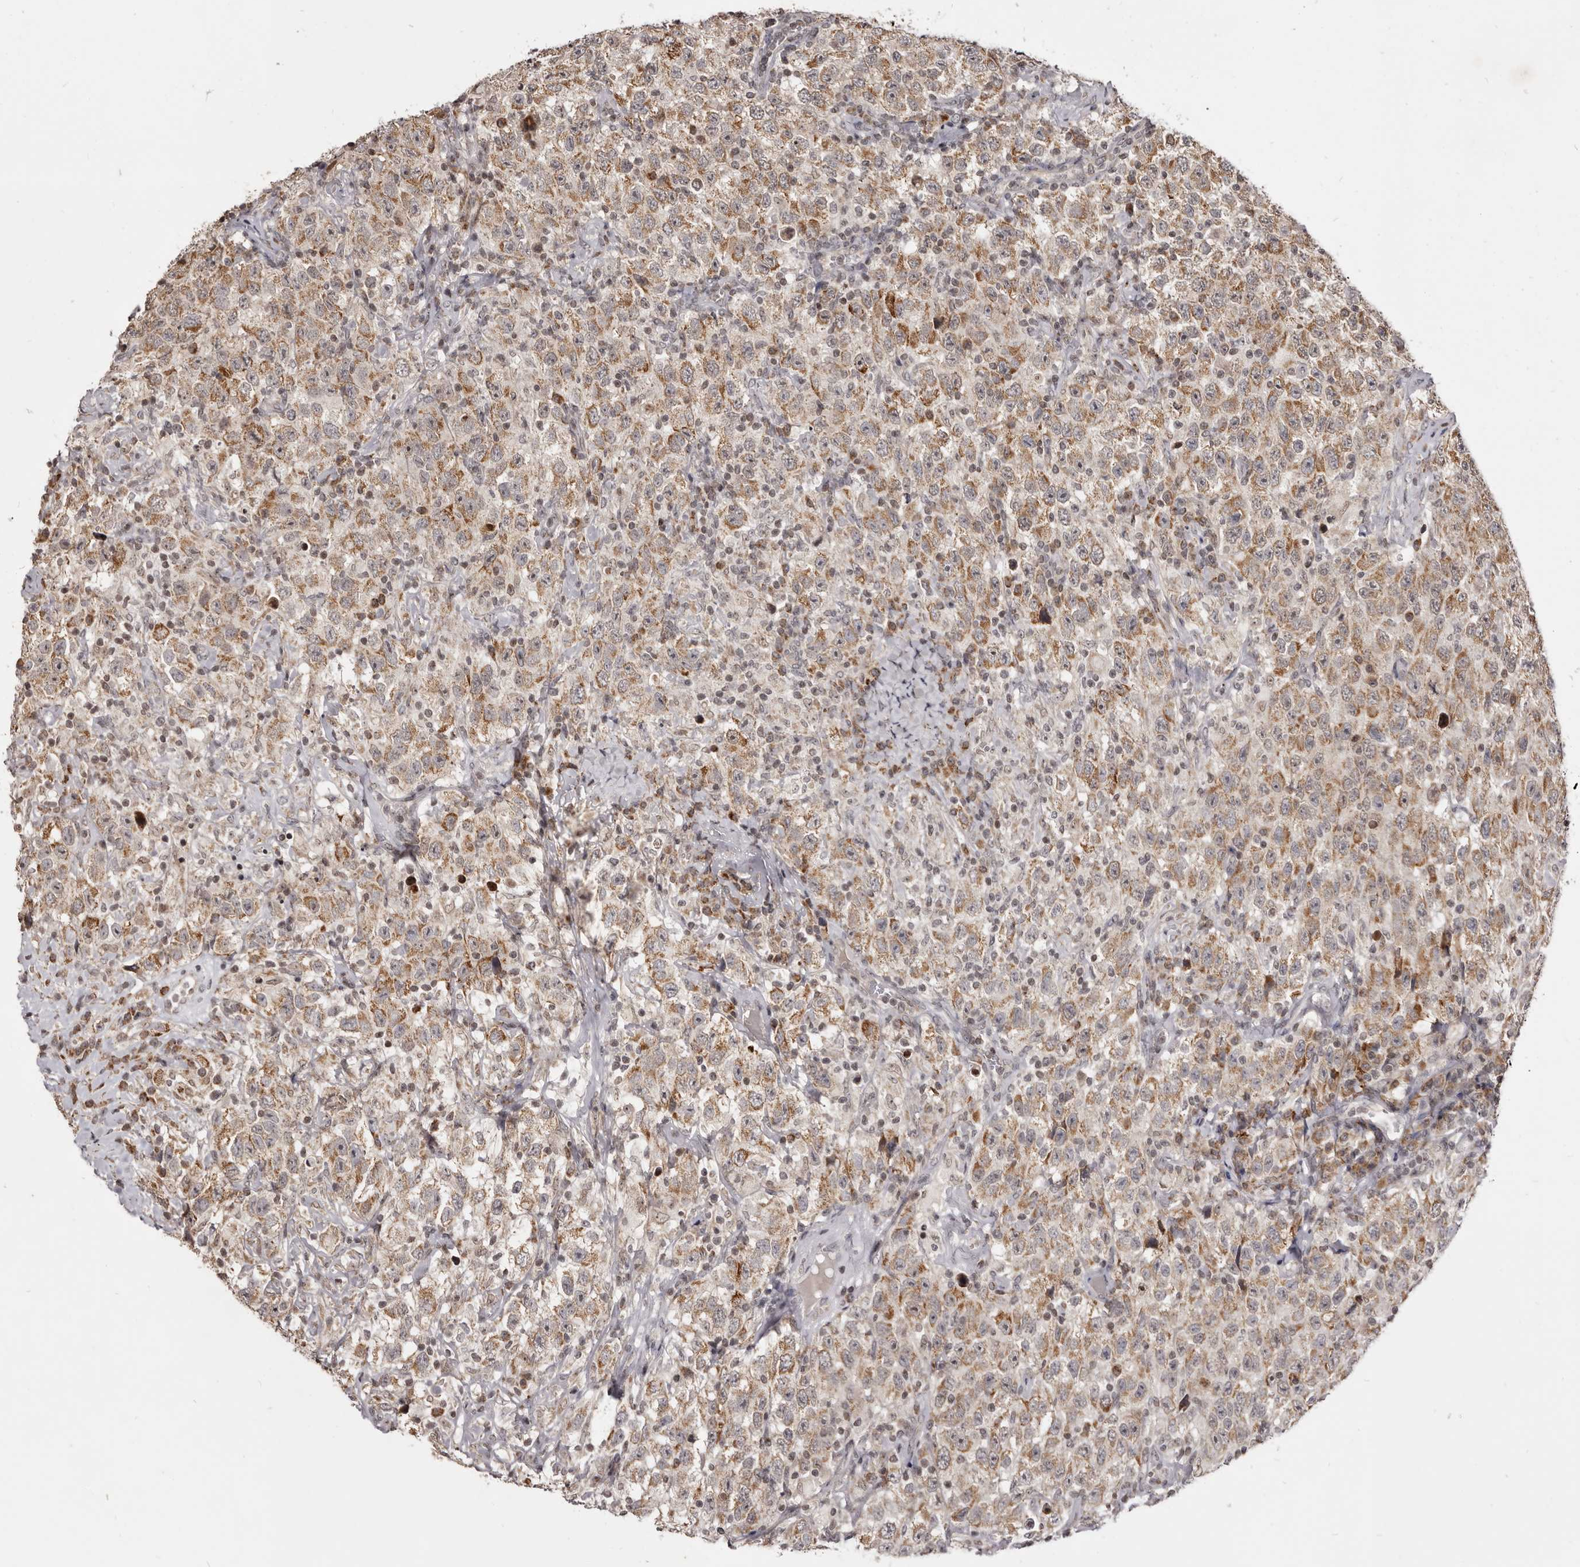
{"staining": {"intensity": "moderate", "quantity": ">75%", "location": "cytoplasmic/membranous"}, "tissue": "testis cancer", "cell_type": "Tumor cells", "image_type": "cancer", "snomed": [{"axis": "morphology", "description": "Seminoma, NOS"}, {"axis": "topography", "description": "Testis"}], "caption": "Immunohistochemical staining of human seminoma (testis) demonstrates medium levels of moderate cytoplasmic/membranous protein expression in about >75% of tumor cells.", "gene": "THUMPD1", "patient": {"sex": "male", "age": 41}}